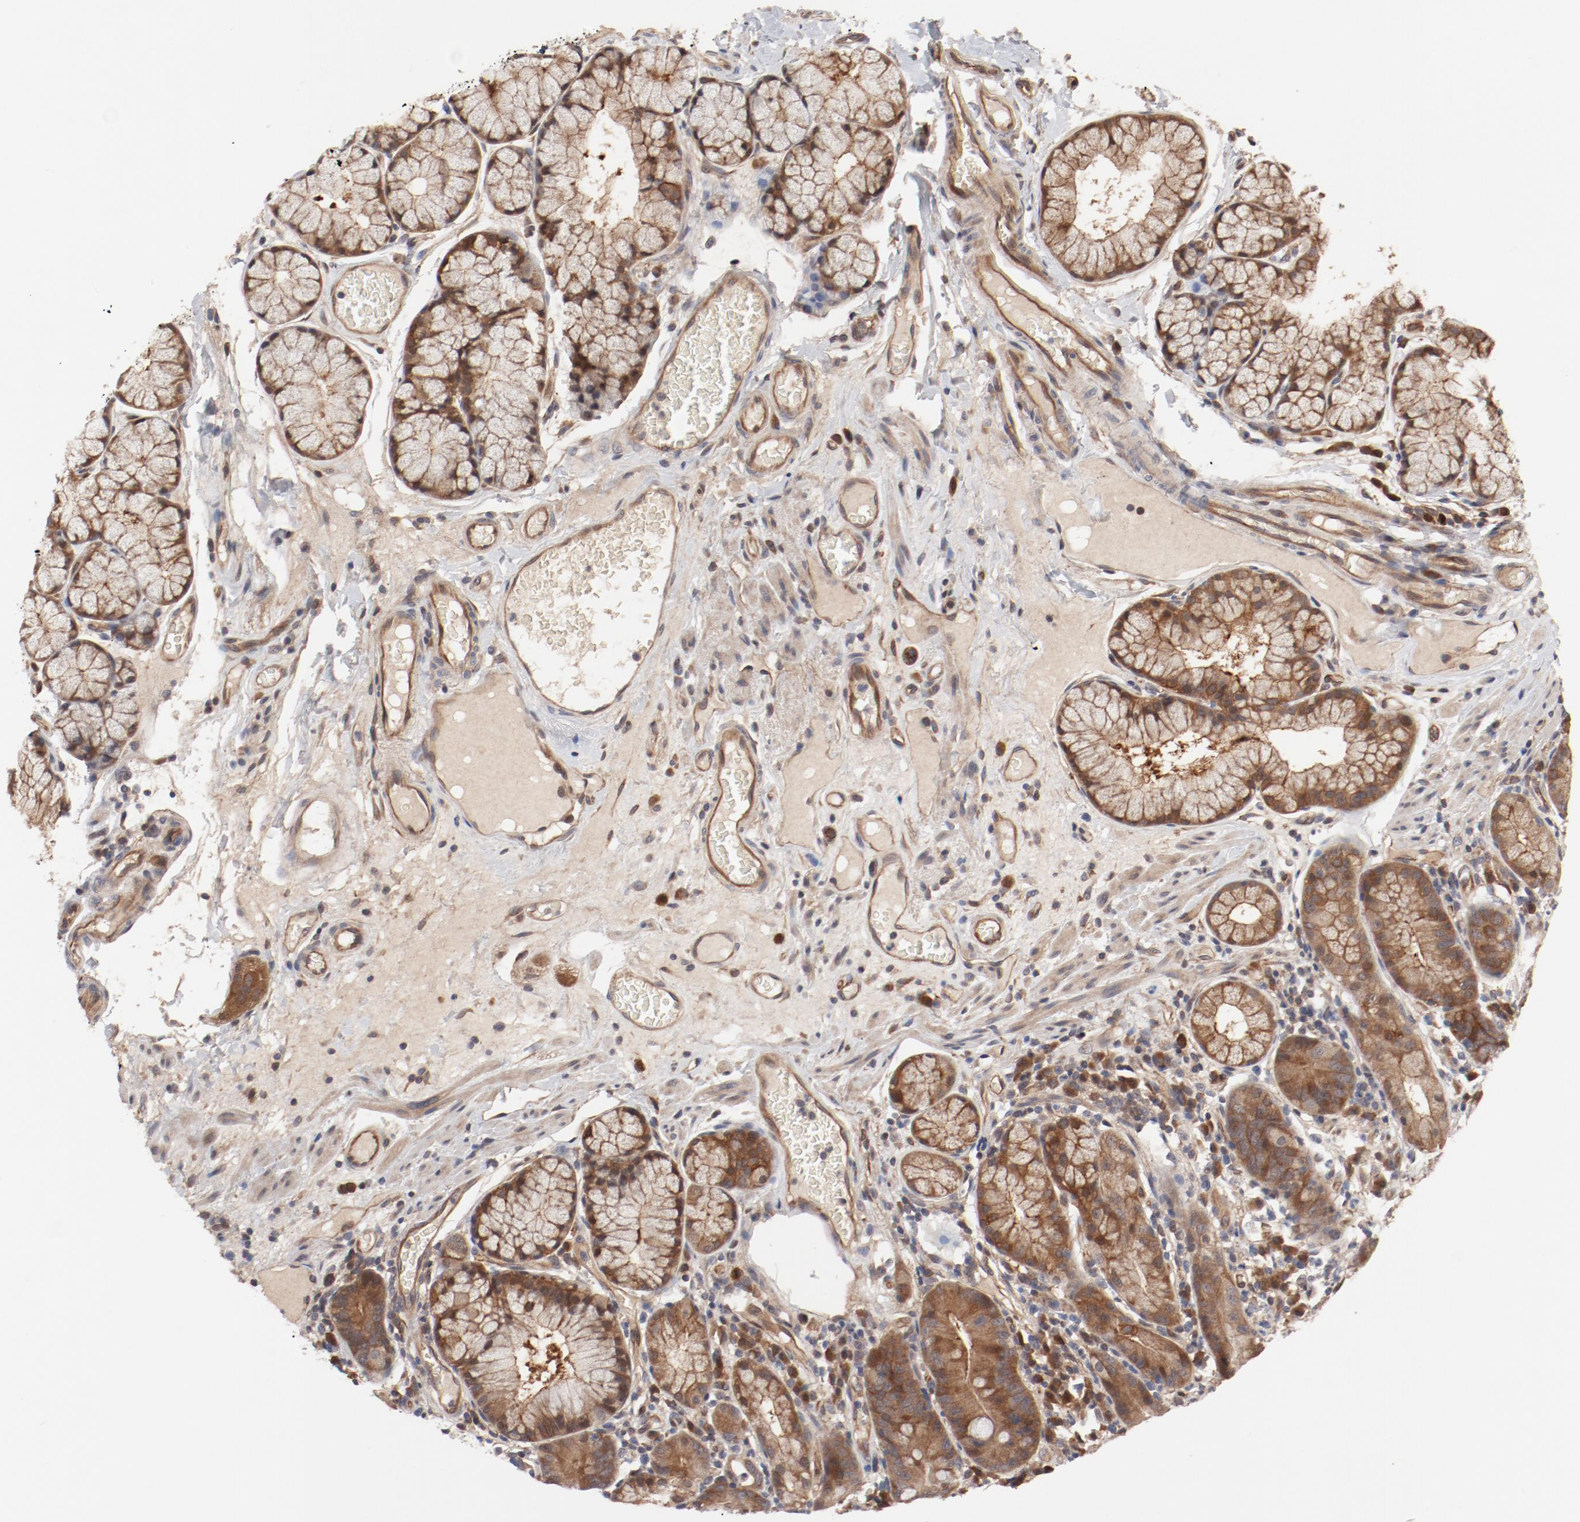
{"staining": {"intensity": "moderate", "quantity": ">75%", "location": "cytoplasmic/membranous"}, "tissue": "duodenum", "cell_type": "Glandular cells", "image_type": "normal", "snomed": [{"axis": "morphology", "description": "Normal tissue, NOS"}, {"axis": "topography", "description": "Duodenum"}], "caption": "Benign duodenum shows moderate cytoplasmic/membranous staining in approximately >75% of glandular cells.", "gene": "PITPNM2", "patient": {"sex": "male", "age": 50}}